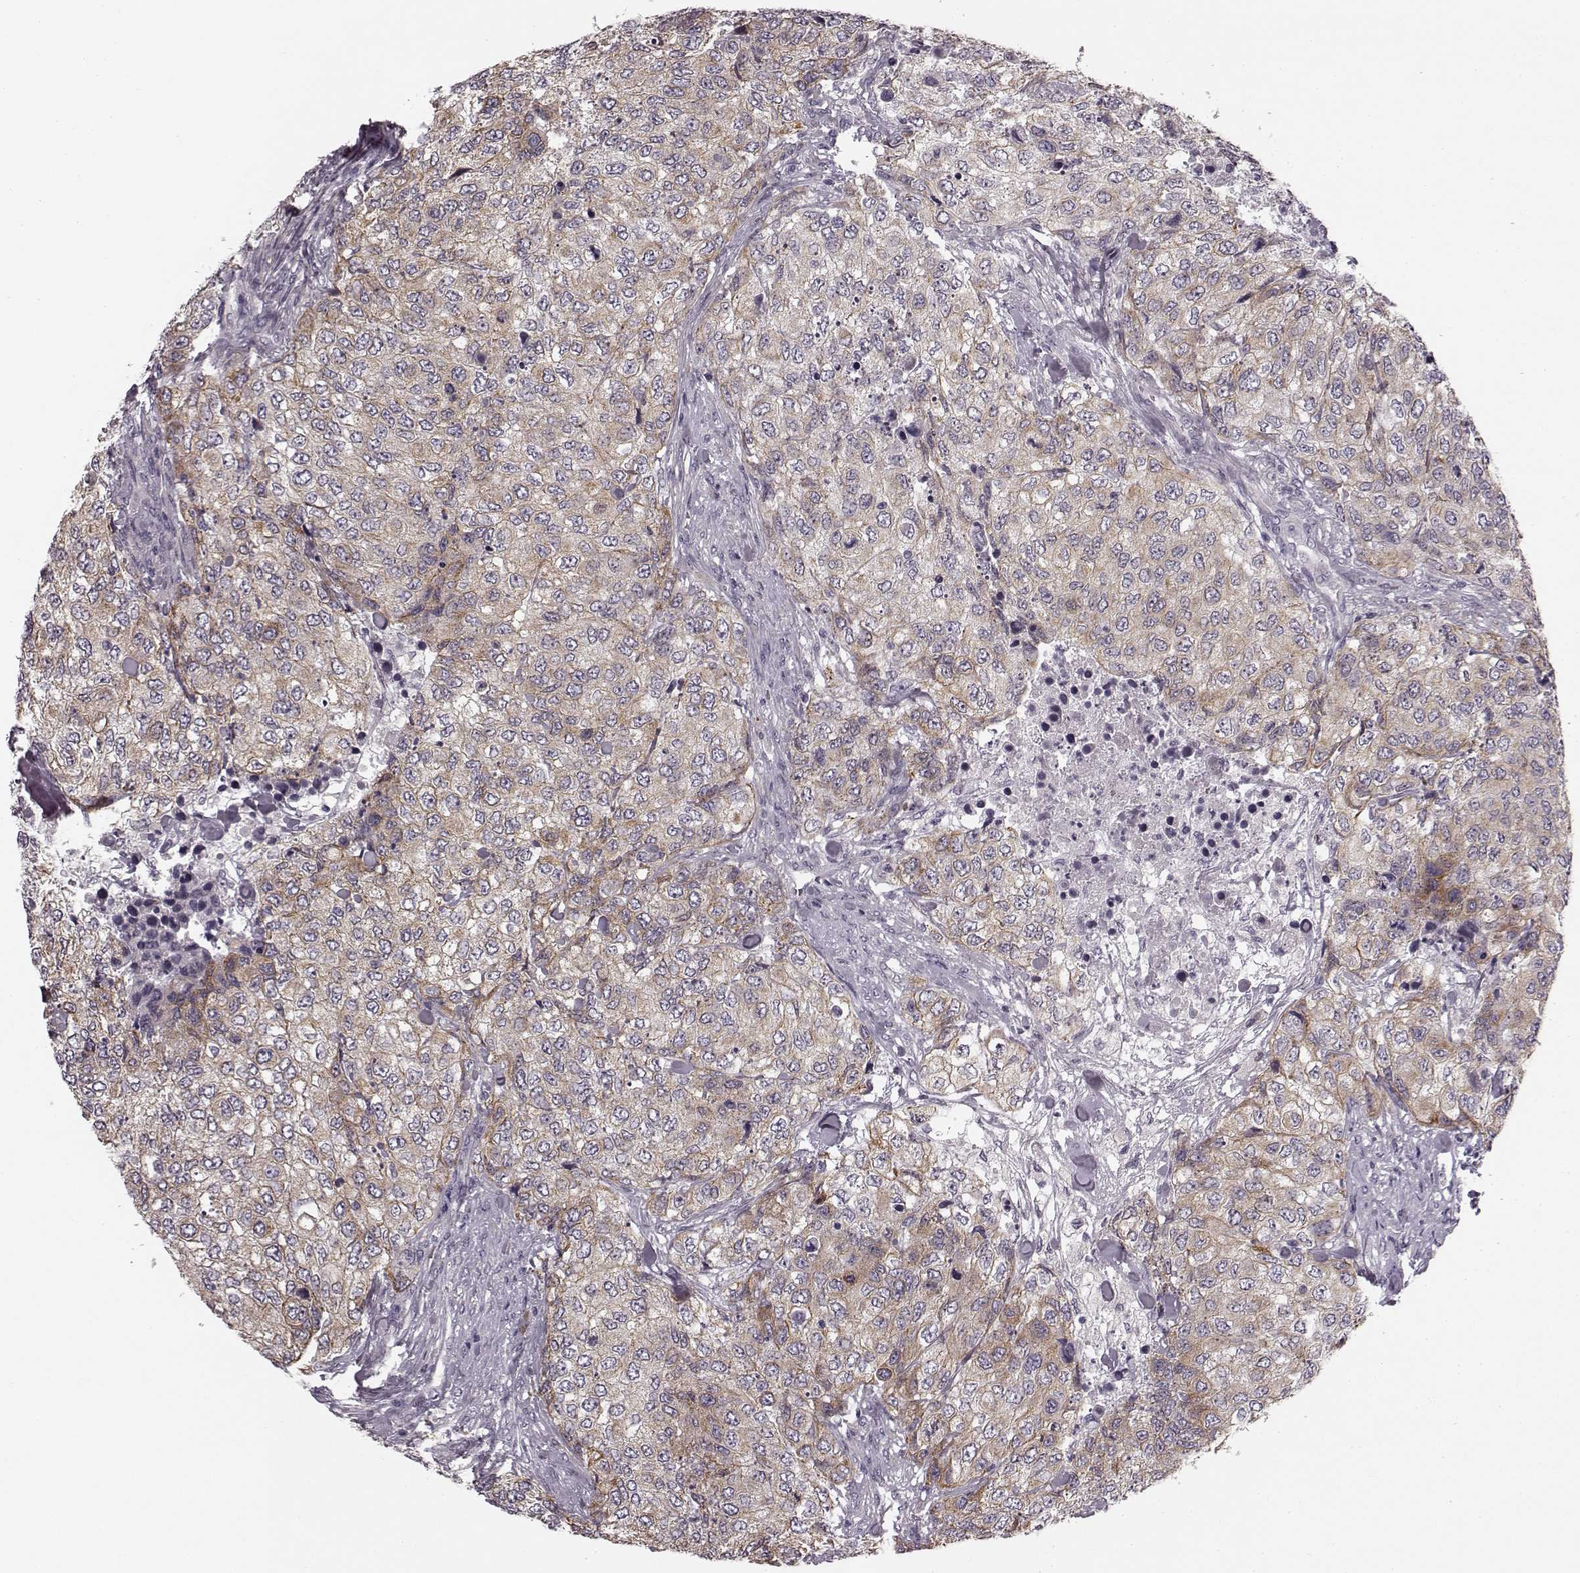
{"staining": {"intensity": "weak", "quantity": ">75%", "location": "cytoplasmic/membranous"}, "tissue": "urothelial cancer", "cell_type": "Tumor cells", "image_type": "cancer", "snomed": [{"axis": "morphology", "description": "Urothelial carcinoma, High grade"}, {"axis": "topography", "description": "Urinary bladder"}], "caption": "High-power microscopy captured an IHC histopathology image of high-grade urothelial carcinoma, revealing weak cytoplasmic/membranous staining in about >75% of tumor cells. The protein is shown in brown color, while the nuclei are stained blue.", "gene": "FAM234B", "patient": {"sex": "female", "age": 78}}